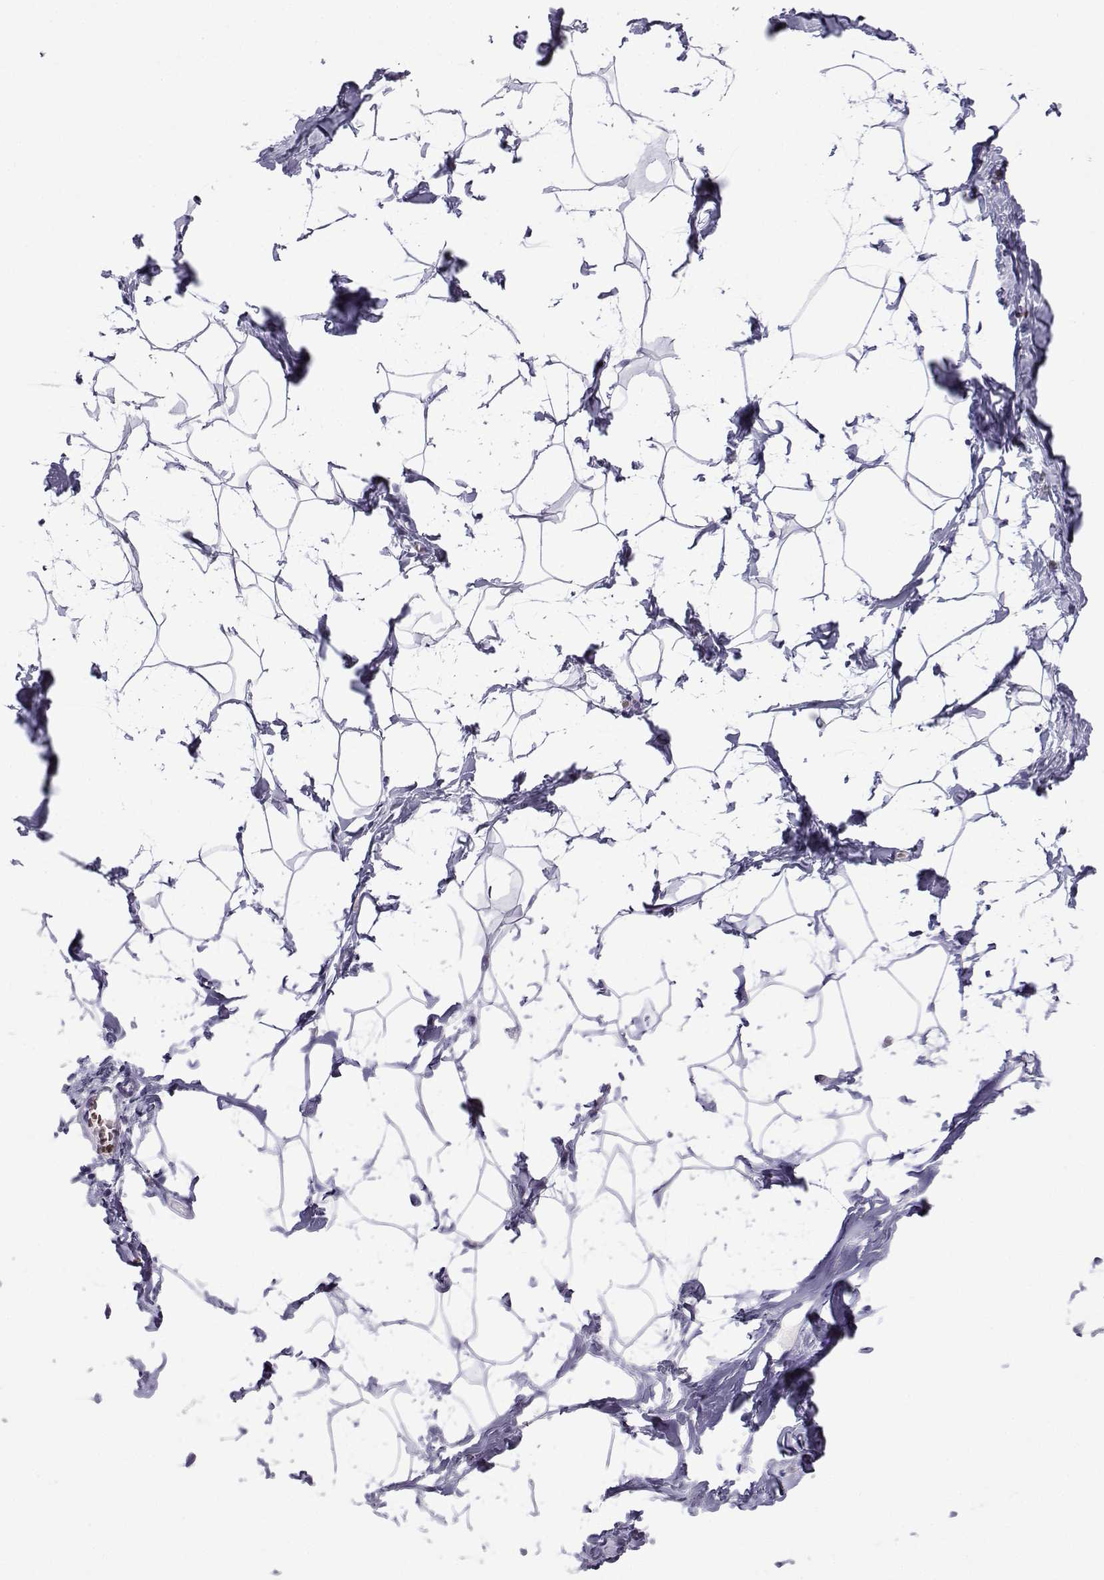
{"staining": {"intensity": "negative", "quantity": "none", "location": "none"}, "tissue": "breast", "cell_type": "Adipocytes", "image_type": "normal", "snomed": [{"axis": "morphology", "description": "Normal tissue, NOS"}, {"axis": "topography", "description": "Breast"}], "caption": "Immunohistochemical staining of normal human breast displays no significant staining in adipocytes.", "gene": "TRIM46", "patient": {"sex": "female", "age": 32}}